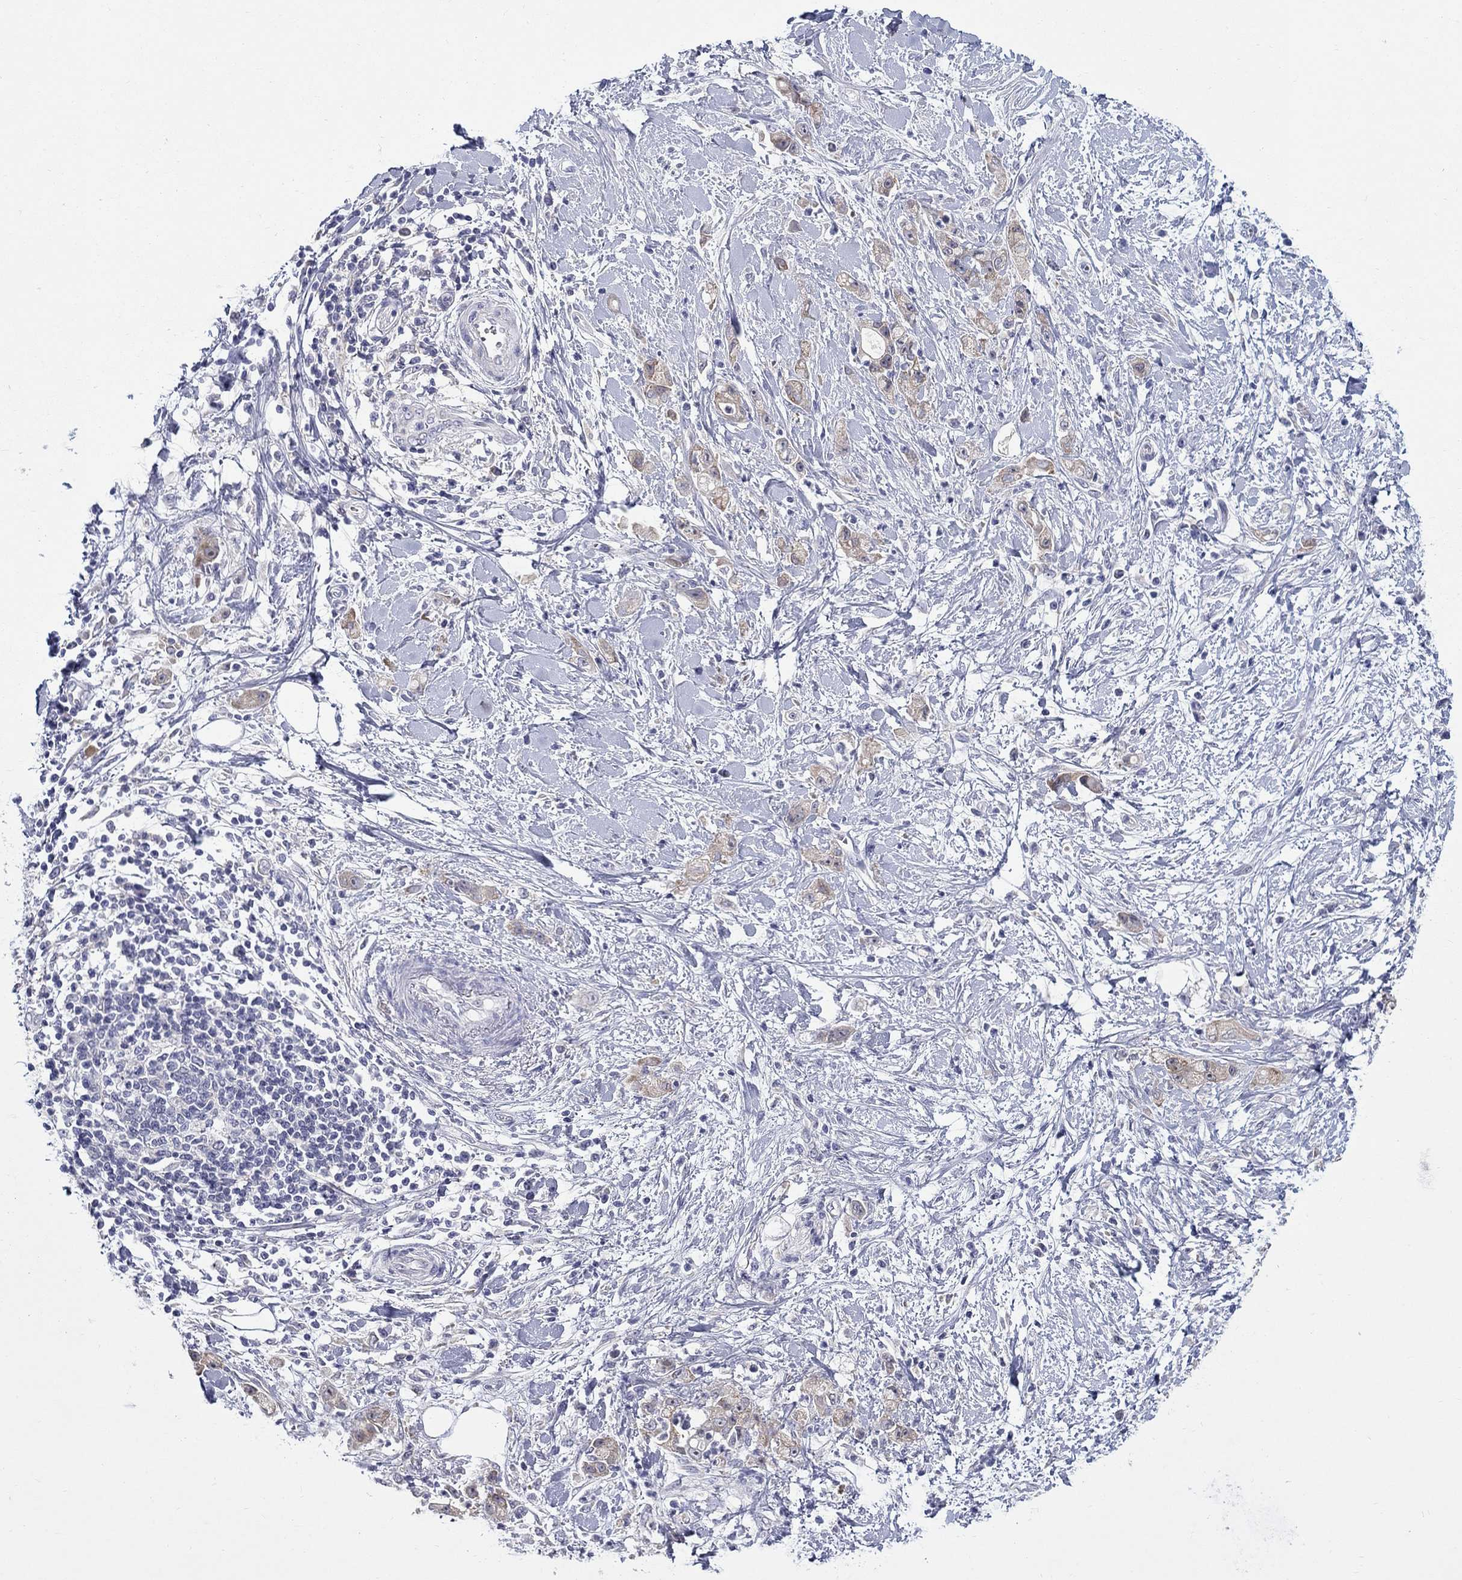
{"staining": {"intensity": "weak", "quantity": "<25%", "location": "cytoplasmic/membranous"}, "tissue": "stomach cancer", "cell_type": "Tumor cells", "image_type": "cancer", "snomed": [{"axis": "morphology", "description": "Adenocarcinoma, NOS"}, {"axis": "topography", "description": "Stomach"}], "caption": "The micrograph displays no significant expression in tumor cells of stomach cancer.", "gene": "QRFPR", "patient": {"sex": "male", "age": 58}}